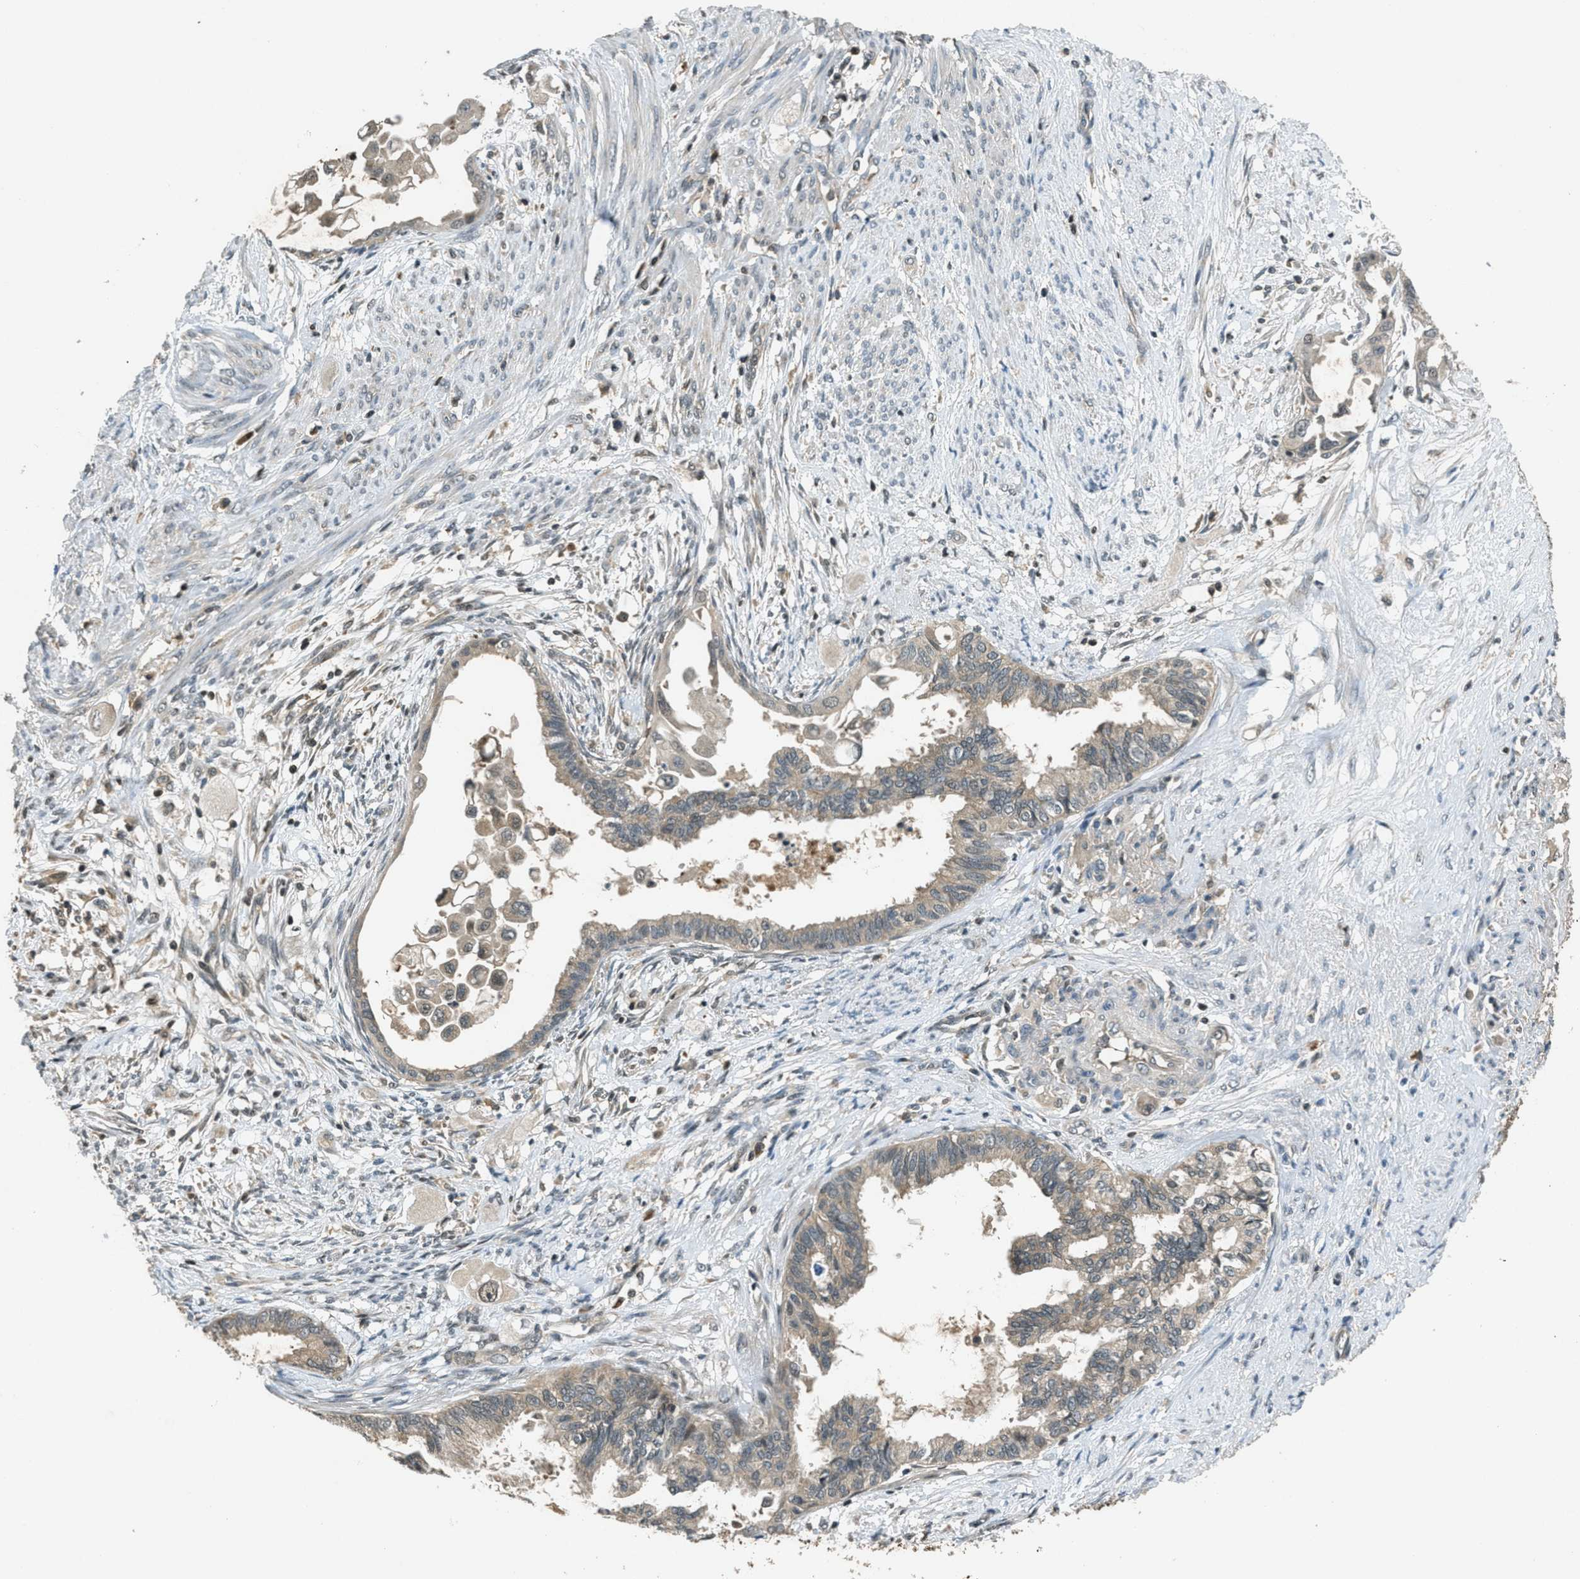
{"staining": {"intensity": "weak", "quantity": ">75%", "location": "cytoplasmic/membranous"}, "tissue": "cervical cancer", "cell_type": "Tumor cells", "image_type": "cancer", "snomed": [{"axis": "morphology", "description": "Normal tissue, NOS"}, {"axis": "morphology", "description": "Adenocarcinoma, NOS"}, {"axis": "topography", "description": "Cervix"}, {"axis": "topography", "description": "Endometrium"}], "caption": "The photomicrograph reveals staining of cervical cancer (adenocarcinoma), revealing weak cytoplasmic/membranous protein staining (brown color) within tumor cells.", "gene": "DUSP6", "patient": {"sex": "female", "age": 86}}